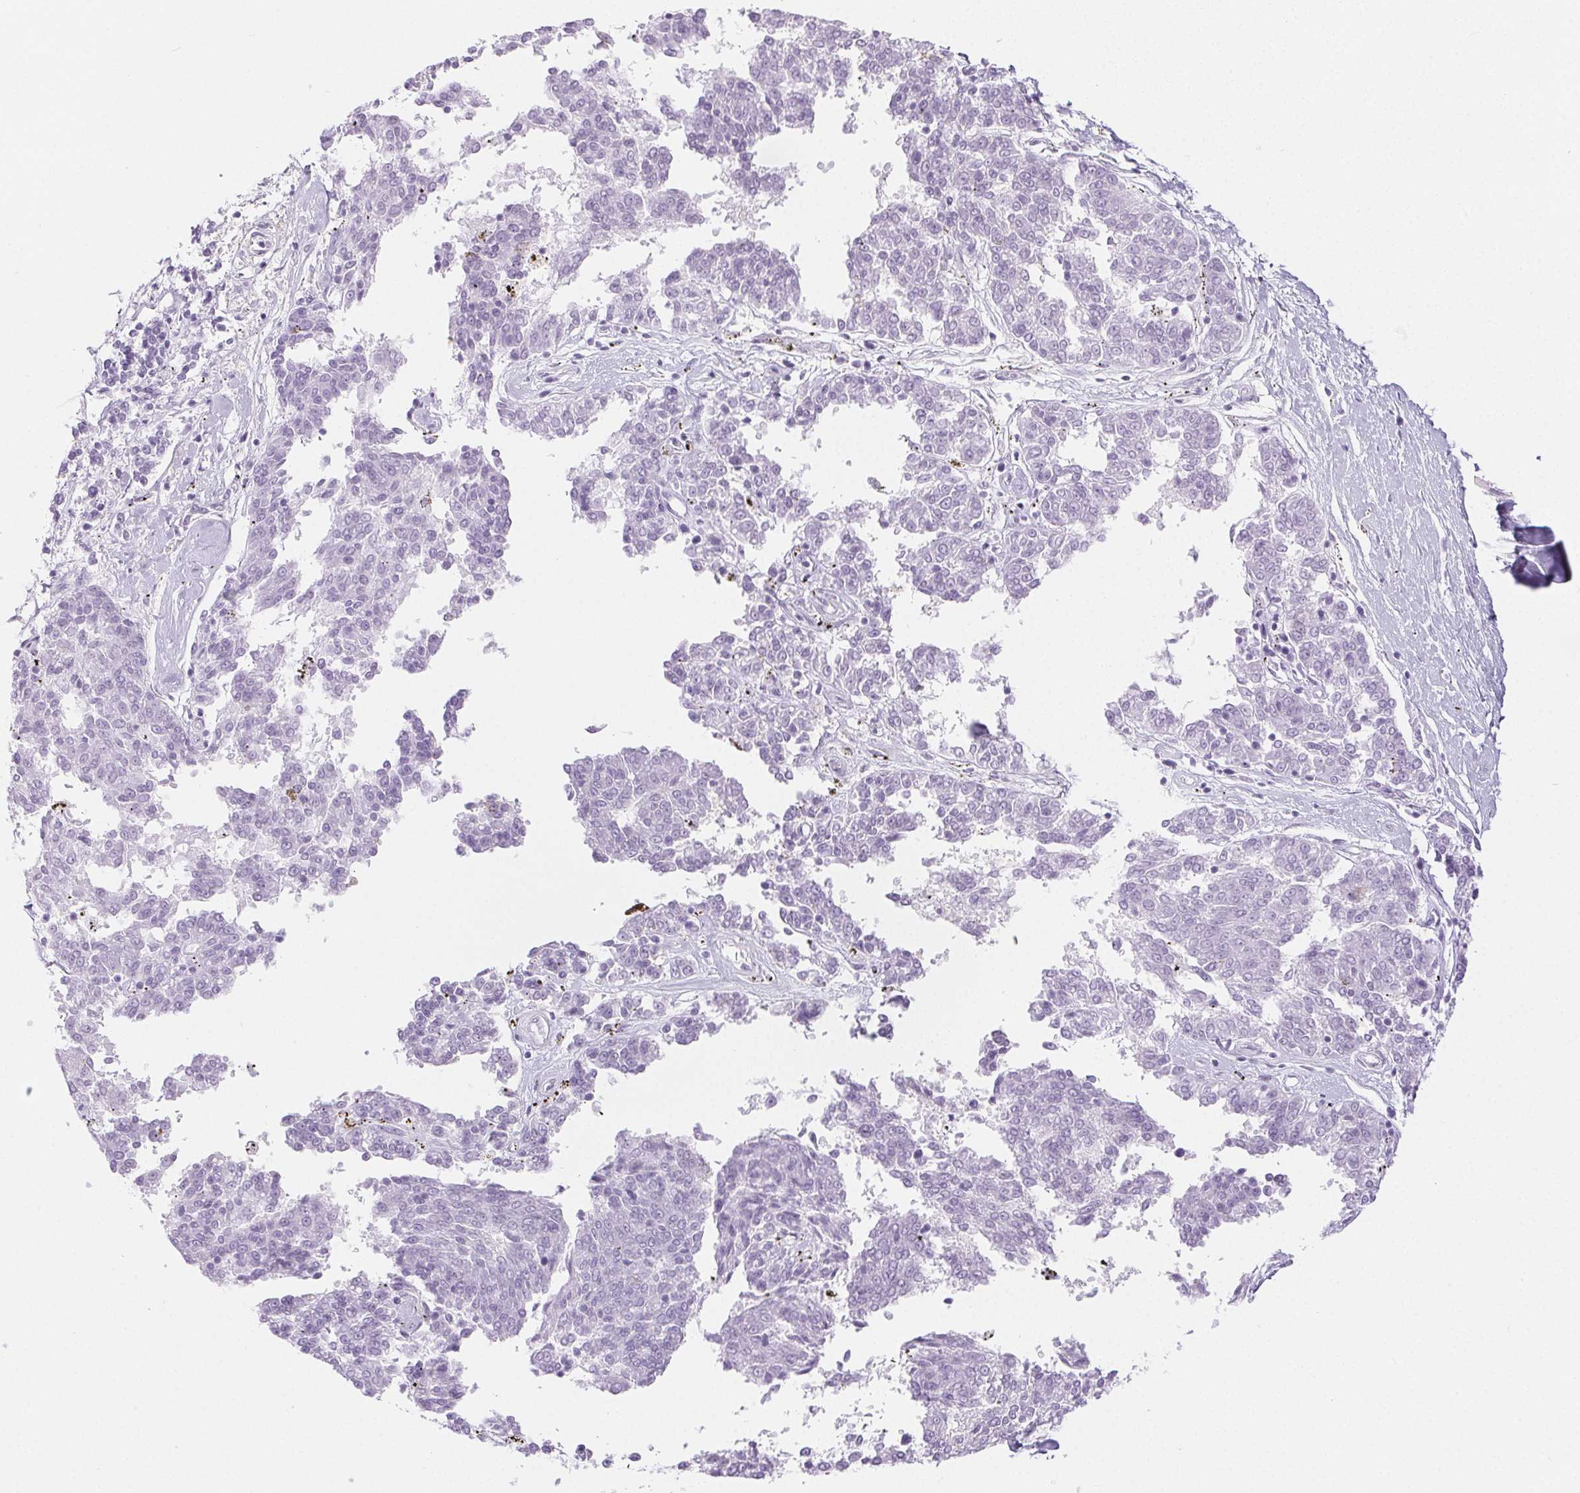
{"staining": {"intensity": "negative", "quantity": "none", "location": "none"}, "tissue": "melanoma", "cell_type": "Tumor cells", "image_type": "cancer", "snomed": [{"axis": "morphology", "description": "Malignant melanoma, NOS"}, {"axis": "topography", "description": "Skin"}], "caption": "The histopathology image demonstrates no significant staining in tumor cells of melanoma.", "gene": "SPRR3", "patient": {"sex": "female", "age": 72}}